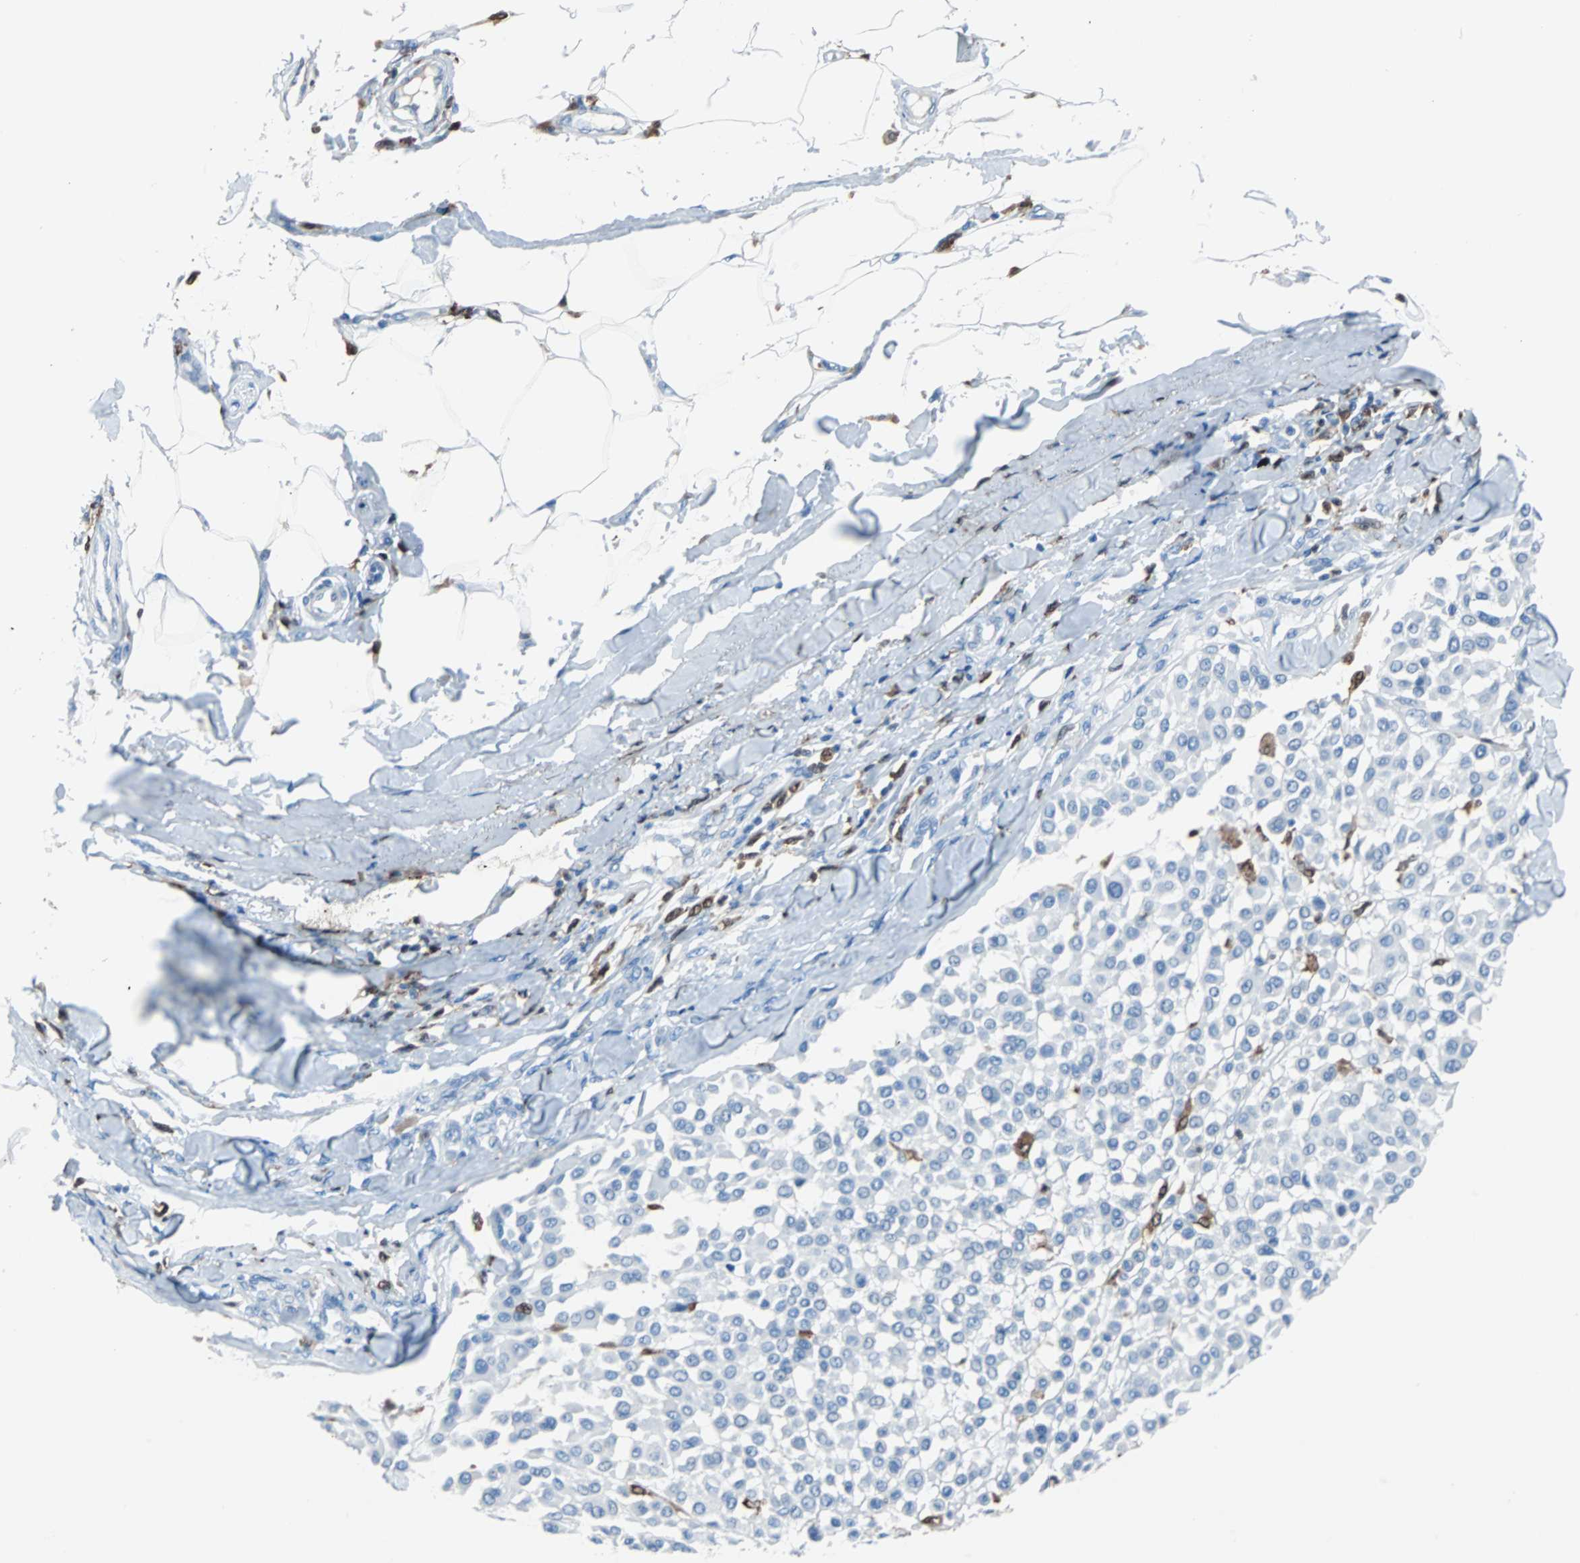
{"staining": {"intensity": "negative", "quantity": "none", "location": "none"}, "tissue": "melanoma", "cell_type": "Tumor cells", "image_type": "cancer", "snomed": [{"axis": "morphology", "description": "Malignant melanoma, Metastatic site"}, {"axis": "topography", "description": "Soft tissue"}], "caption": "DAB immunohistochemical staining of human malignant melanoma (metastatic site) displays no significant staining in tumor cells.", "gene": "SYK", "patient": {"sex": "male", "age": 41}}